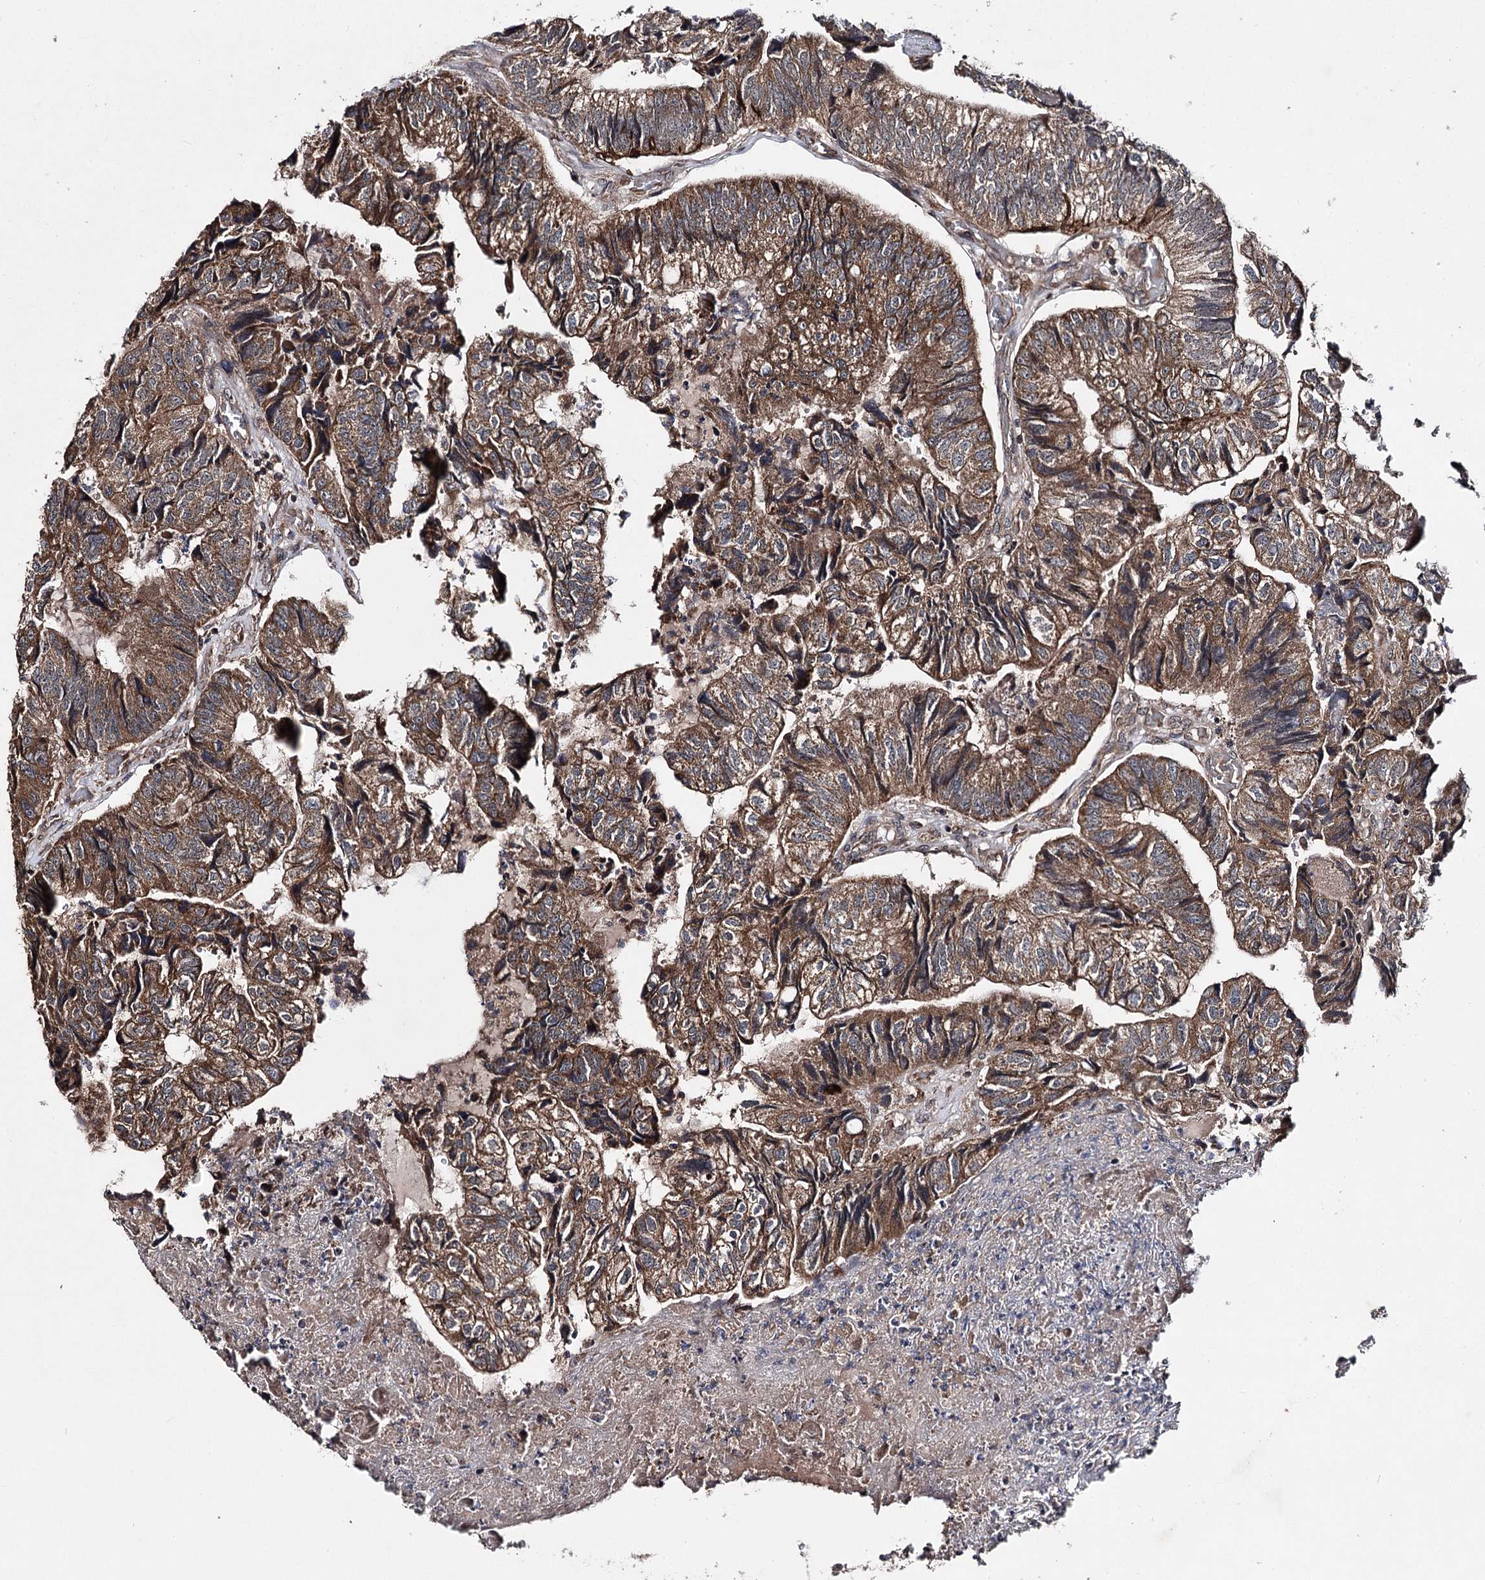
{"staining": {"intensity": "moderate", "quantity": ">75%", "location": "cytoplasmic/membranous"}, "tissue": "colorectal cancer", "cell_type": "Tumor cells", "image_type": "cancer", "snomed": [{"axis": "morphology", "description": "Adenocarcinoma, NOS"}, {"axis": "topography", "description": "Colon"}], "caption": "A micrograph of colorectal cancer (adenocarcinoma) stained for a protein shows moderate cytoplasmic/membranous brown staining in tumor cells.", "gene": "MINDY3", "patient": {"sex": "female", "age": 67}}